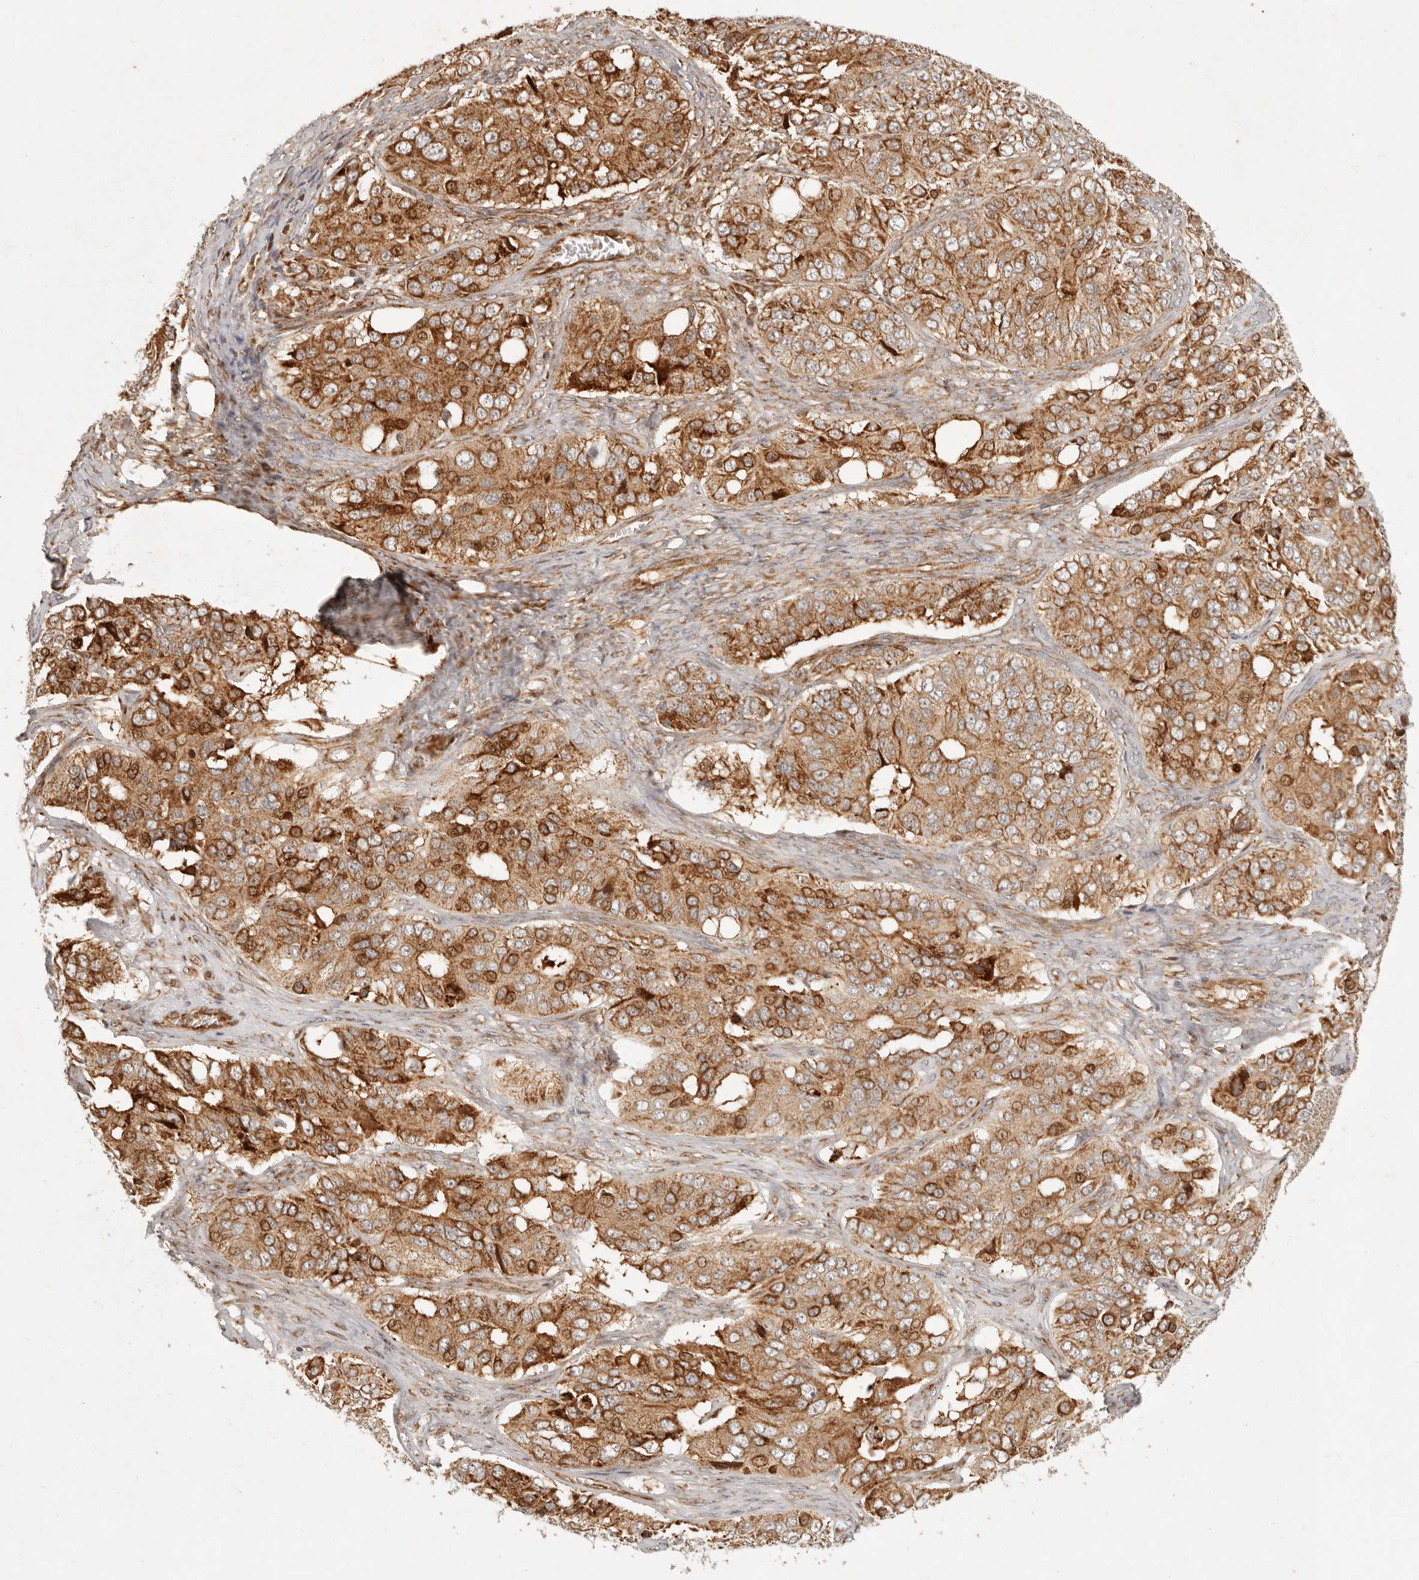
{"staining": {"intensity": "strong", "quantity": ">75%", "location": "cytoplasmic/membranous"}, "tissue": "ovarian cancer", "cell_type": "Tumor cells", "image_type": "cancer", "snomed": [{"axis": "morphology", "description": "Carcinoma, endometroid"}, {"axis": "topography", "description": "Ovary"}], "caption": "Immunohistochemical staining of endometroid carcinoma (ovarian) reveals strong cytoplasmic/membranous protein positivity in about >75% of tumor cells.", "gene": "KLHL38", "patient": {"sex": "female", "age": 51}}